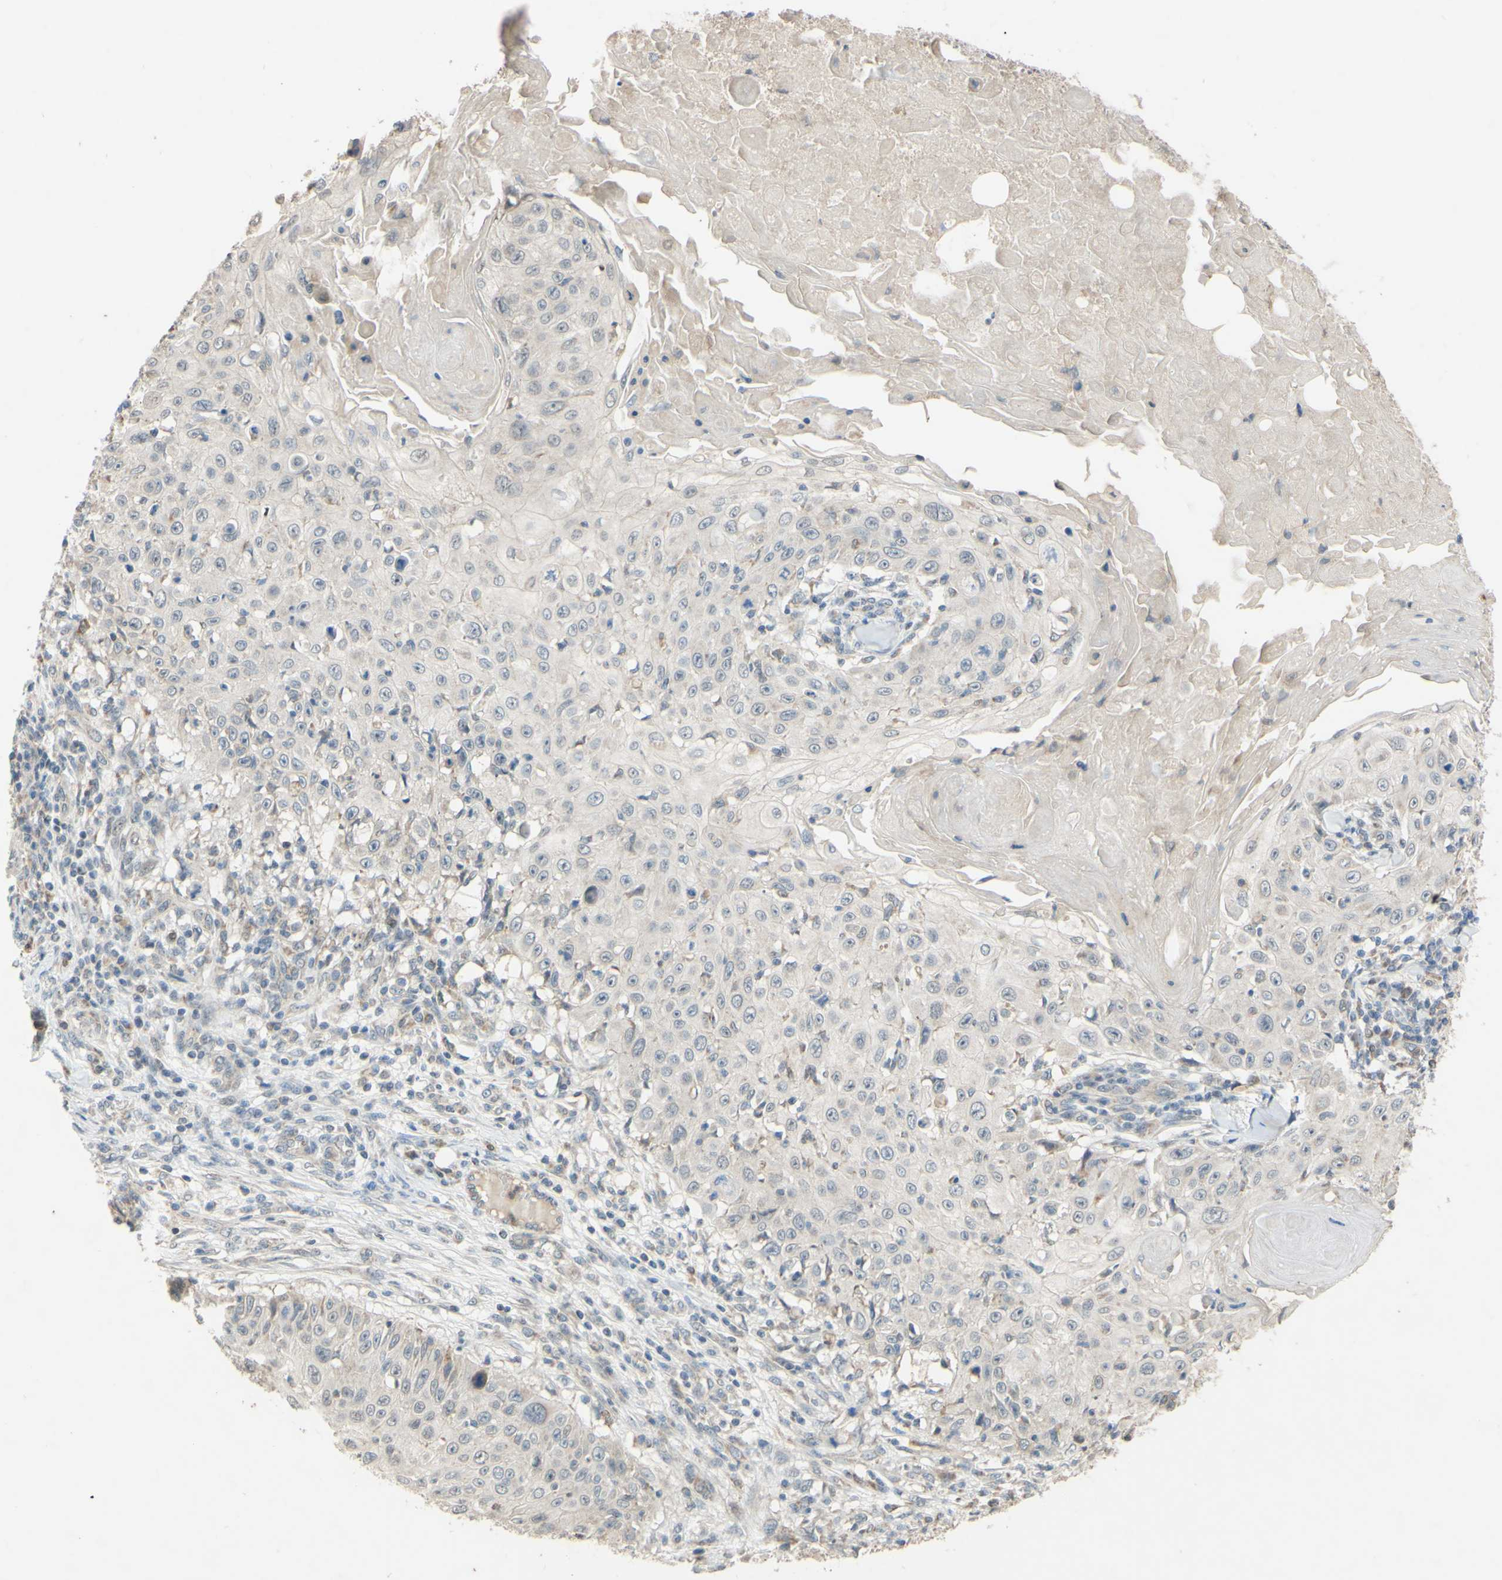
{"staining": {"intensity": "negative", "quantity": "none", "location": "none"}, "tissue": "skin cancer", "cell_type": "Tumor cells", "image_type": "cancer", "snomed": [{"axis": "morphology", "description": "Squamous cell carcinoma, NOS"}, {"axis": "topography", "description": "Skin"}], "caption": "Immunohistochemical staining of skin squamous cell carcinoma exhibits no significant staining in tumor cells.", "gene": "GATA1", "patient": {"sex": "male", "age": 86}}